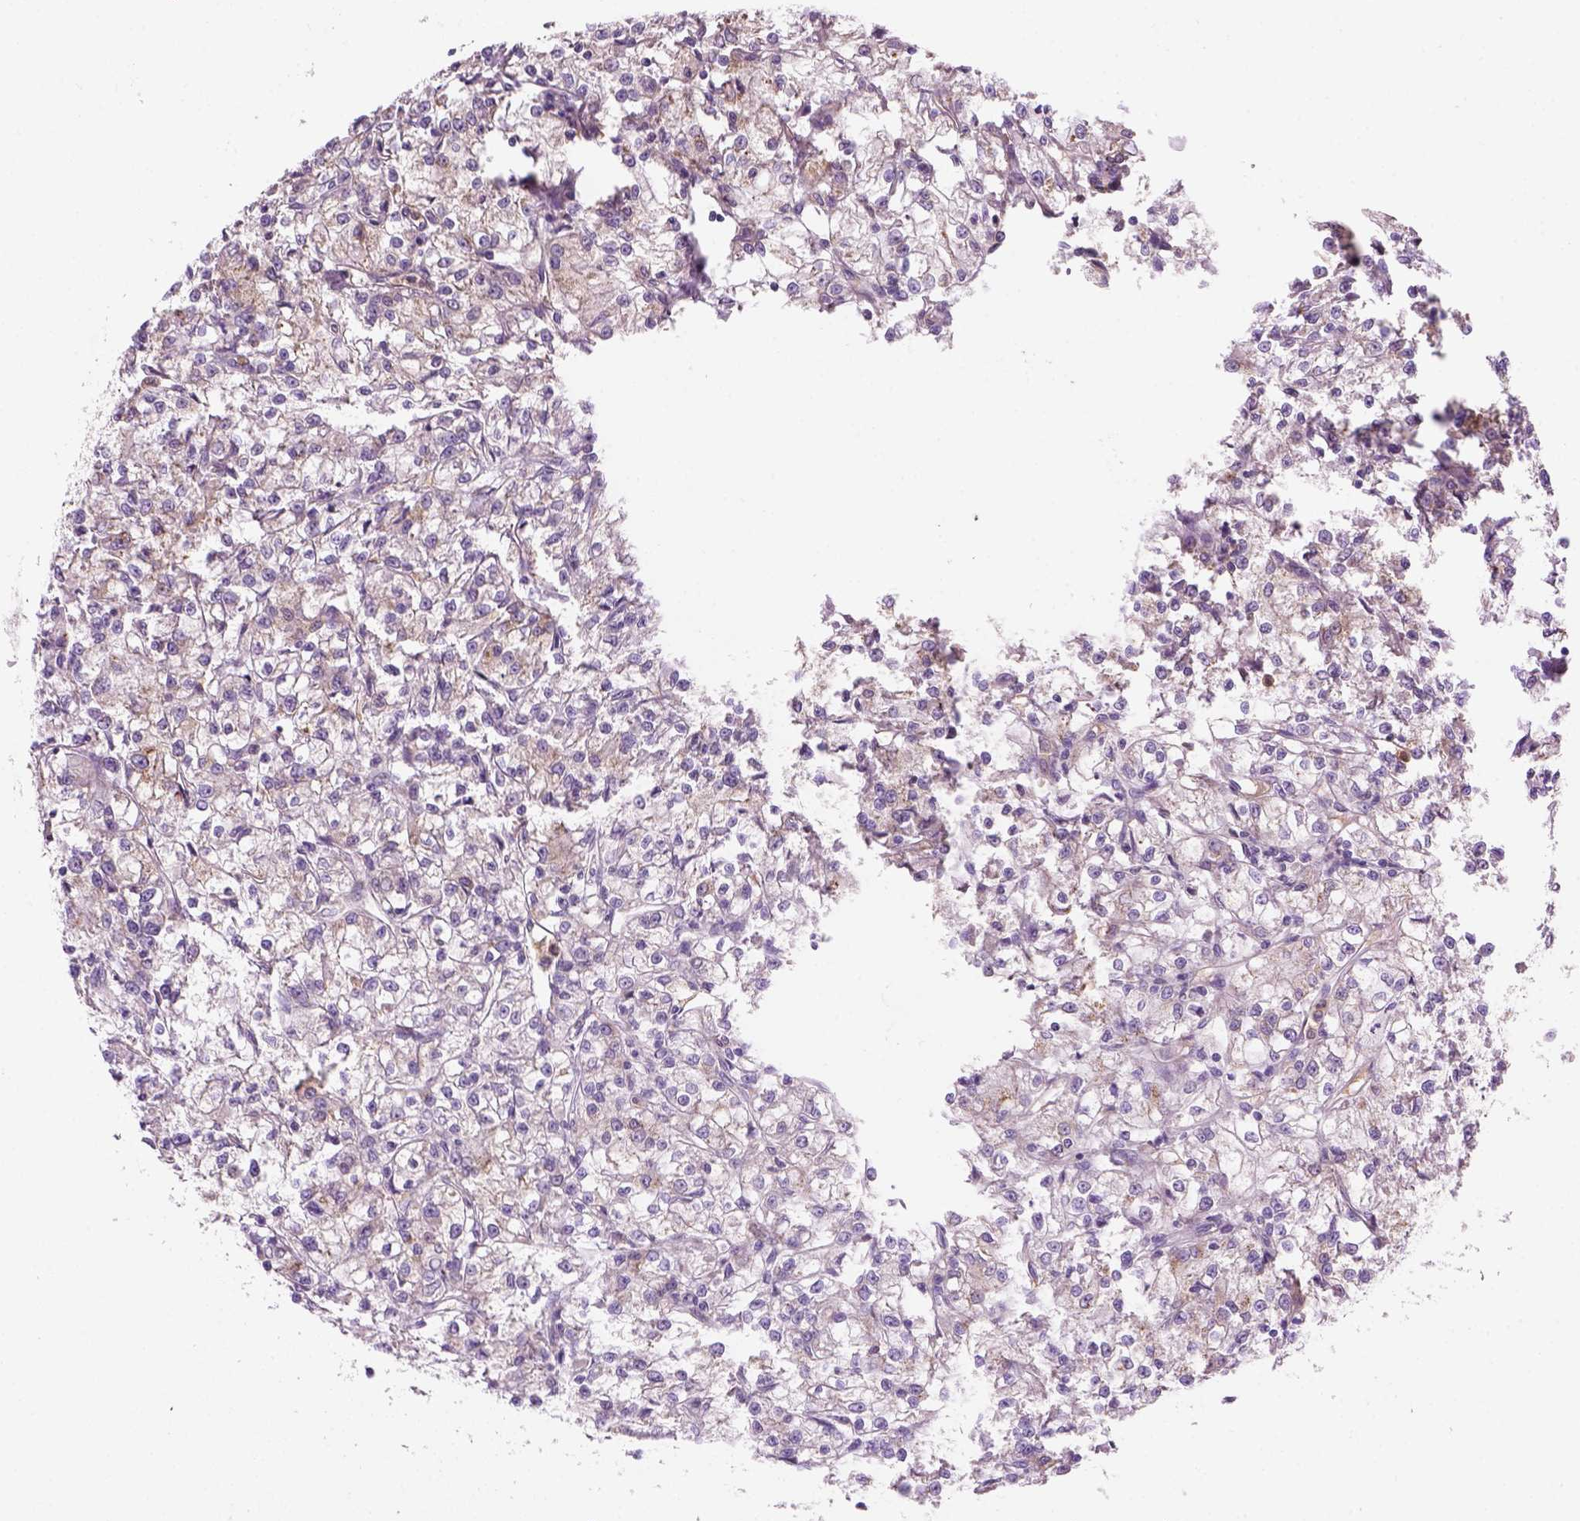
{"staining": {"intensity": "negative", "quantity": "none", "location": "none"}, "tissue": "renal cancer", "cell_type": "Tumor cells", "image_type": "cancer", "snomed": [{"axis": "morphology", "description": "Adenocarcinoma, NOS"}, {"axis": "topography", "description": "Kidney"}], "caption": "DAB immunohistochemical staining of renal cancer (adenocarcinoma) displays no significant staining in tumor cells. (Stains: DAB (3,3'-diaminobenzidine) immunohistochemistry with hematoxylin counter stain, Microscopy: brightfield microscopy at high magnification).", "gene": "CD84", "patient": {"sex": "female", "age": 59}}